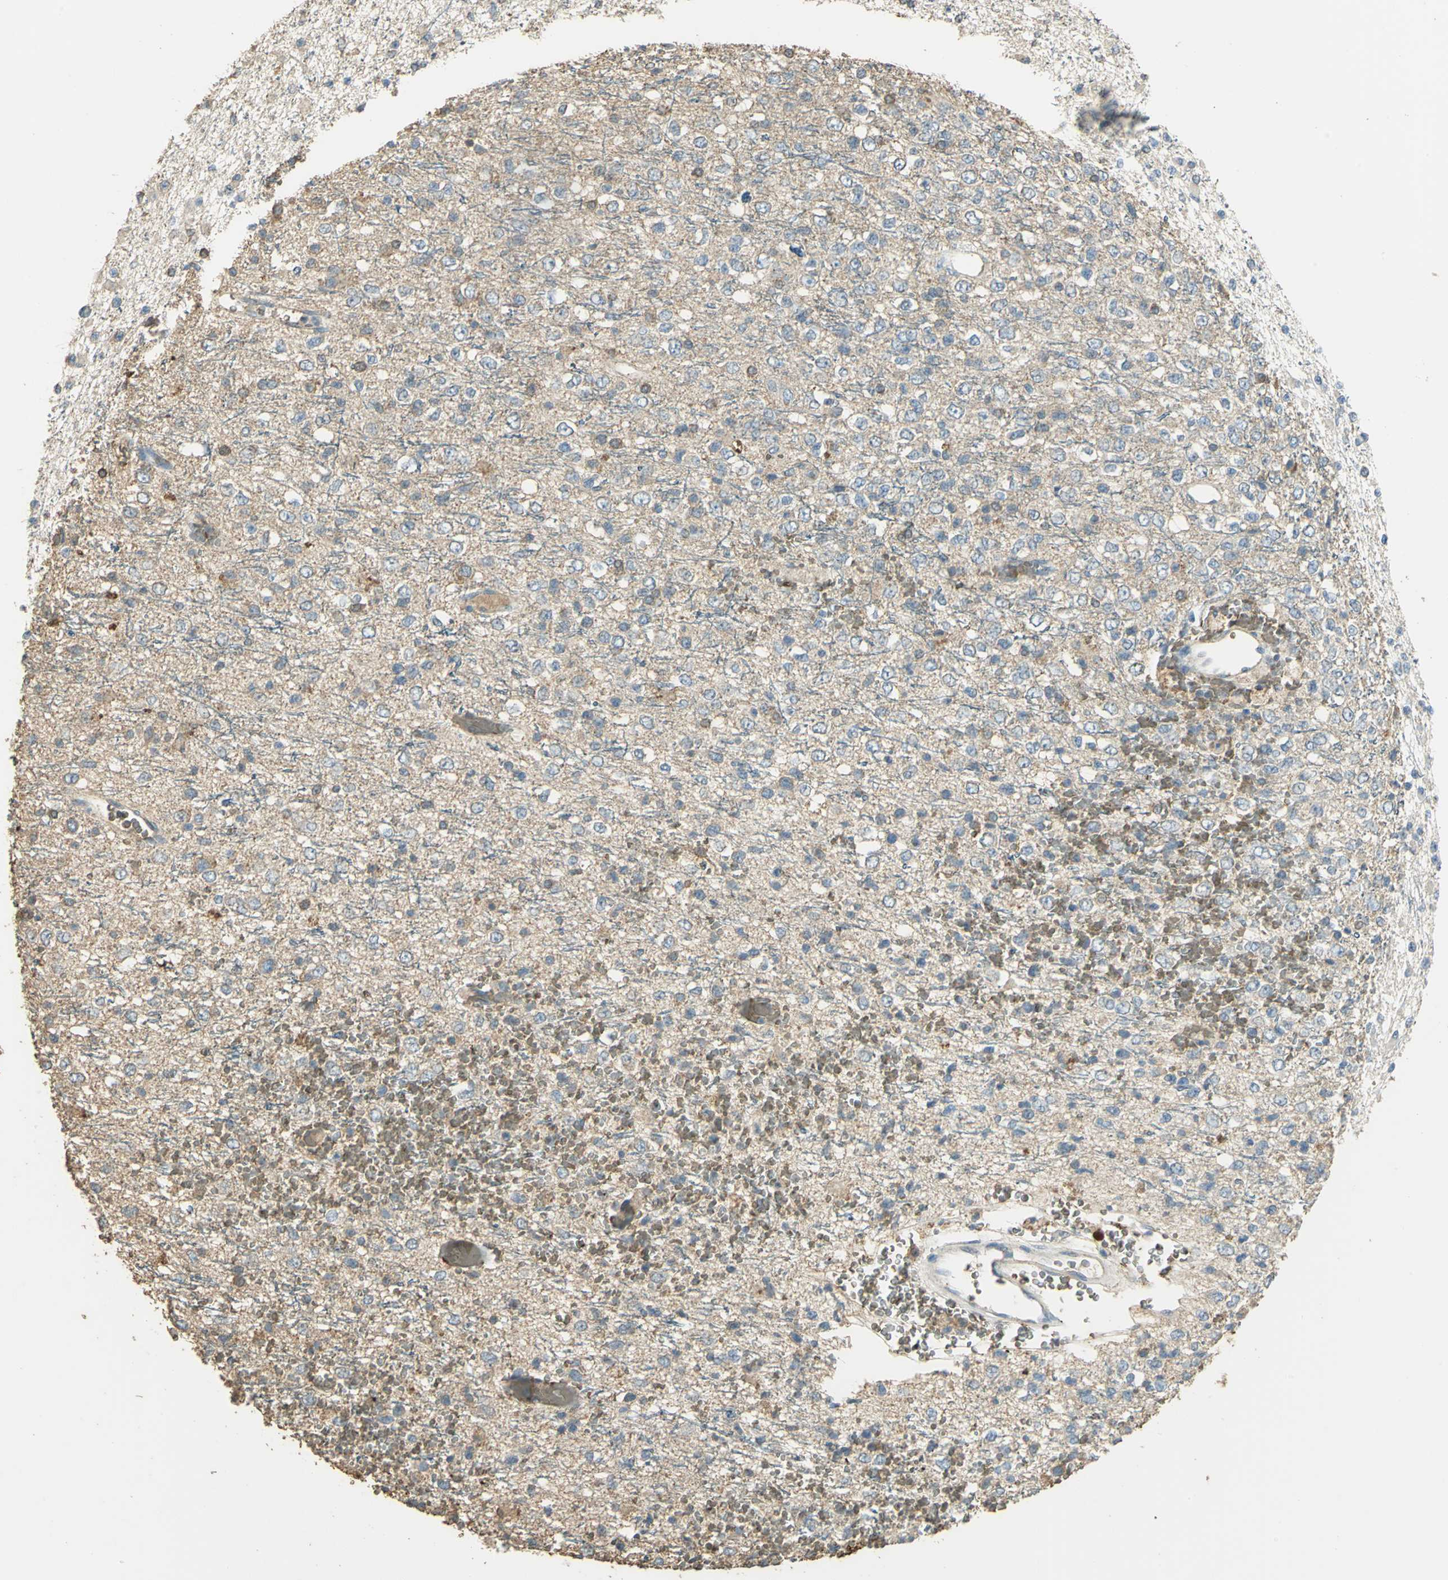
{"staining": {"intensity": "weak", "quantity": ">75%", "location": "cytoplasmic/membranous"}, "tissue": "glioma", "cell_type": "Tumor cells", "image_type": "cancer", "snomed": [{"axis": "morphology", "description": "Glioma, malignant, High grade"}, {"axis": "topography", "description": "pancreas cauda"}], "caption": "The micrograph demonstrates immunohistochemical staining of glioma. There is weak cytoplasmic/membranous positivity is seen in about >75% of tumor cells. Nuclei are stained in blue.", "gene": "TRAPPC2", "patient": {"sex": "male", "age": 60}}